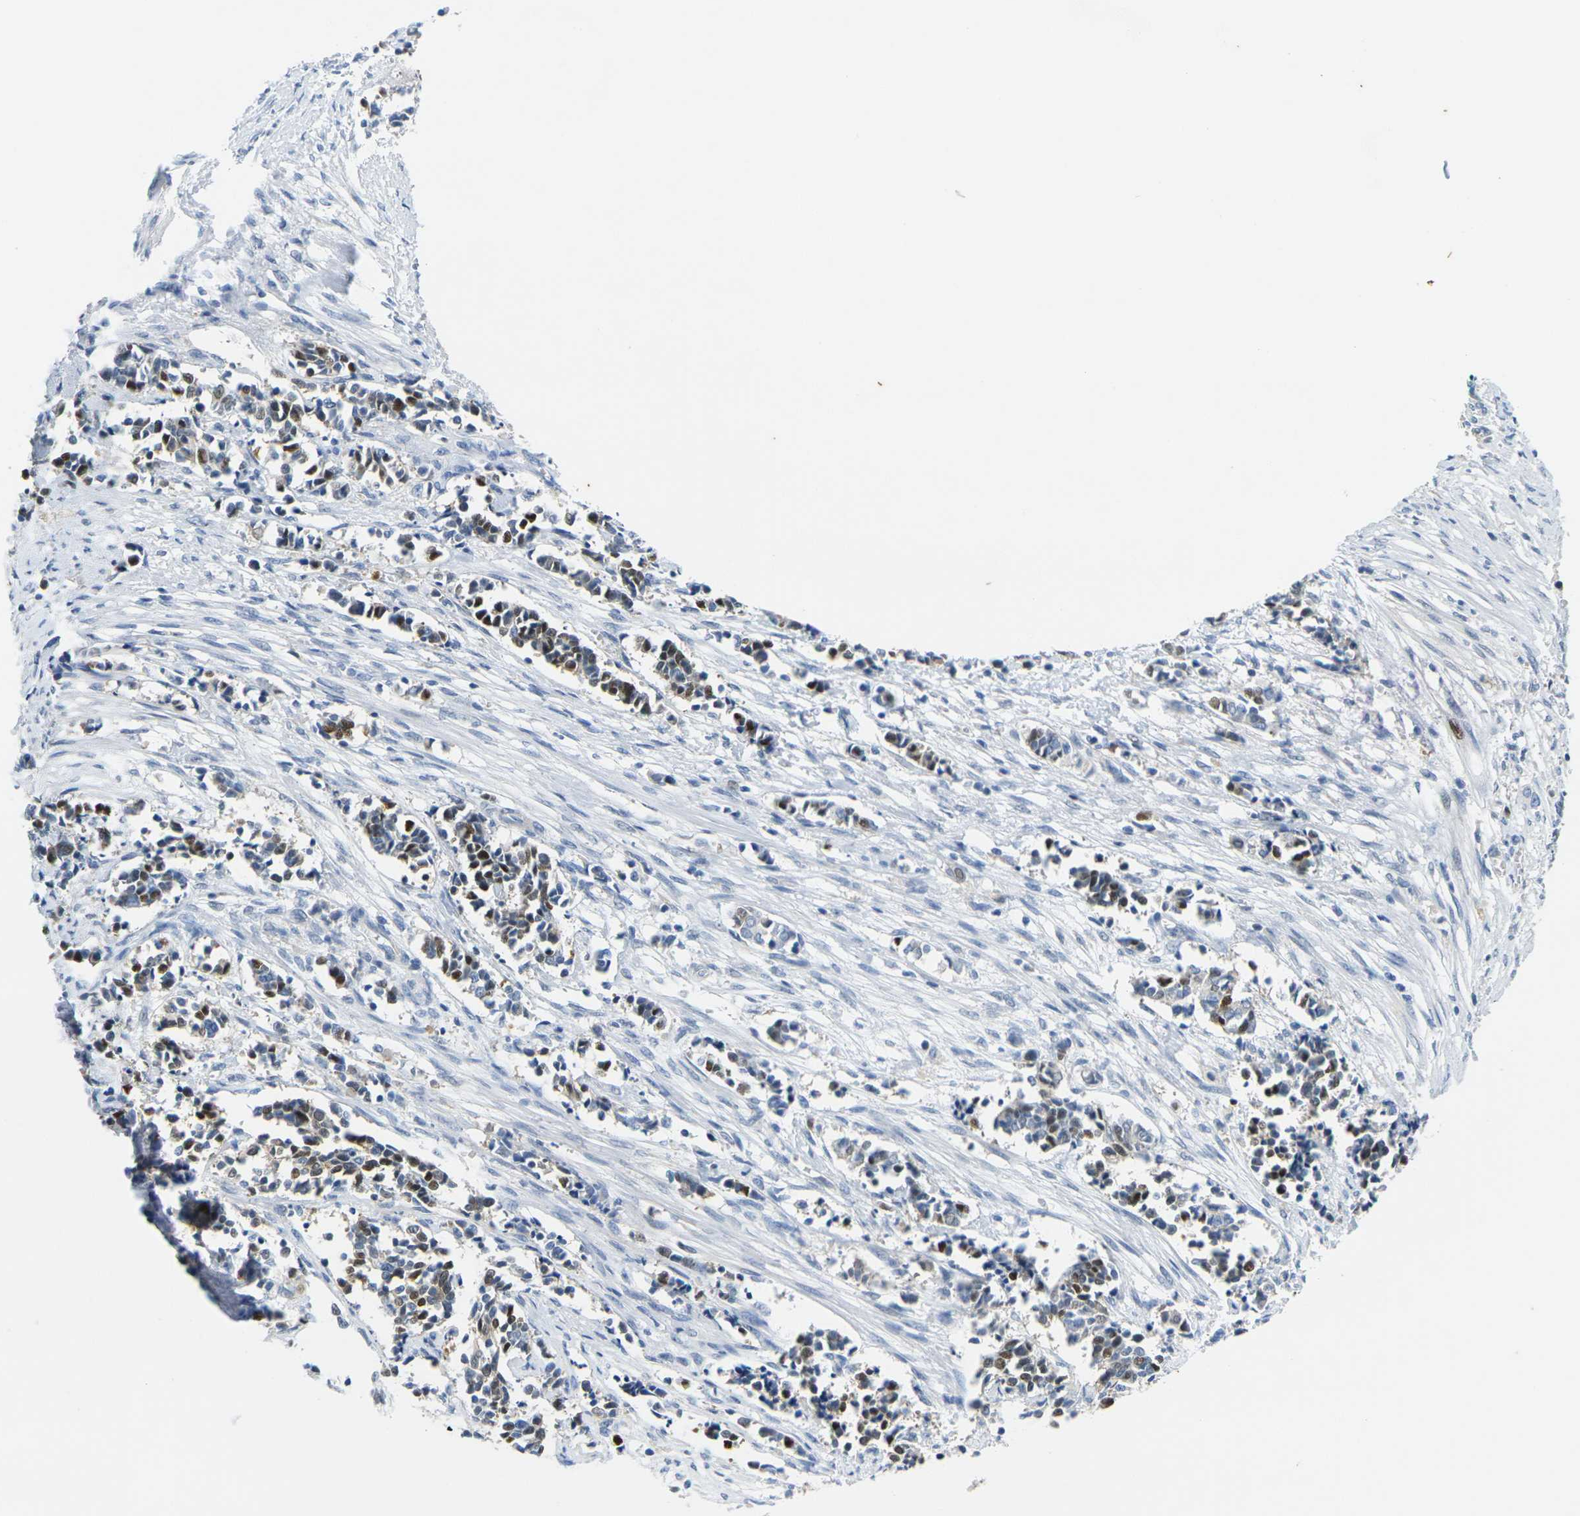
{"staining": {"intensity": "moderate", "quantity": "25%-75%", "location": "nuclear"}, "tissue": "cervical cancer", "cell_type": "Tumor cells", "image_type": "cancer", "snomed": [{"axis": "morphology", "description": "Normal tissue, NOS"}, {"axis": "morphology", "description": "Squamous cell carcinoma, NOS"}, {"axis": "topography", "description": "Cervix"}], "caption": "High-magnification brightfield microscopy of cervical squamous cell carcinoma stained with DAB (brown) and counterstained with hematoxylin (blue). tumor cells exhibit moderate nuclear staining is present in approximately25%-75% of cells.", "gene": "CDK2", "patient": {"sex": "female", "age": 35}}